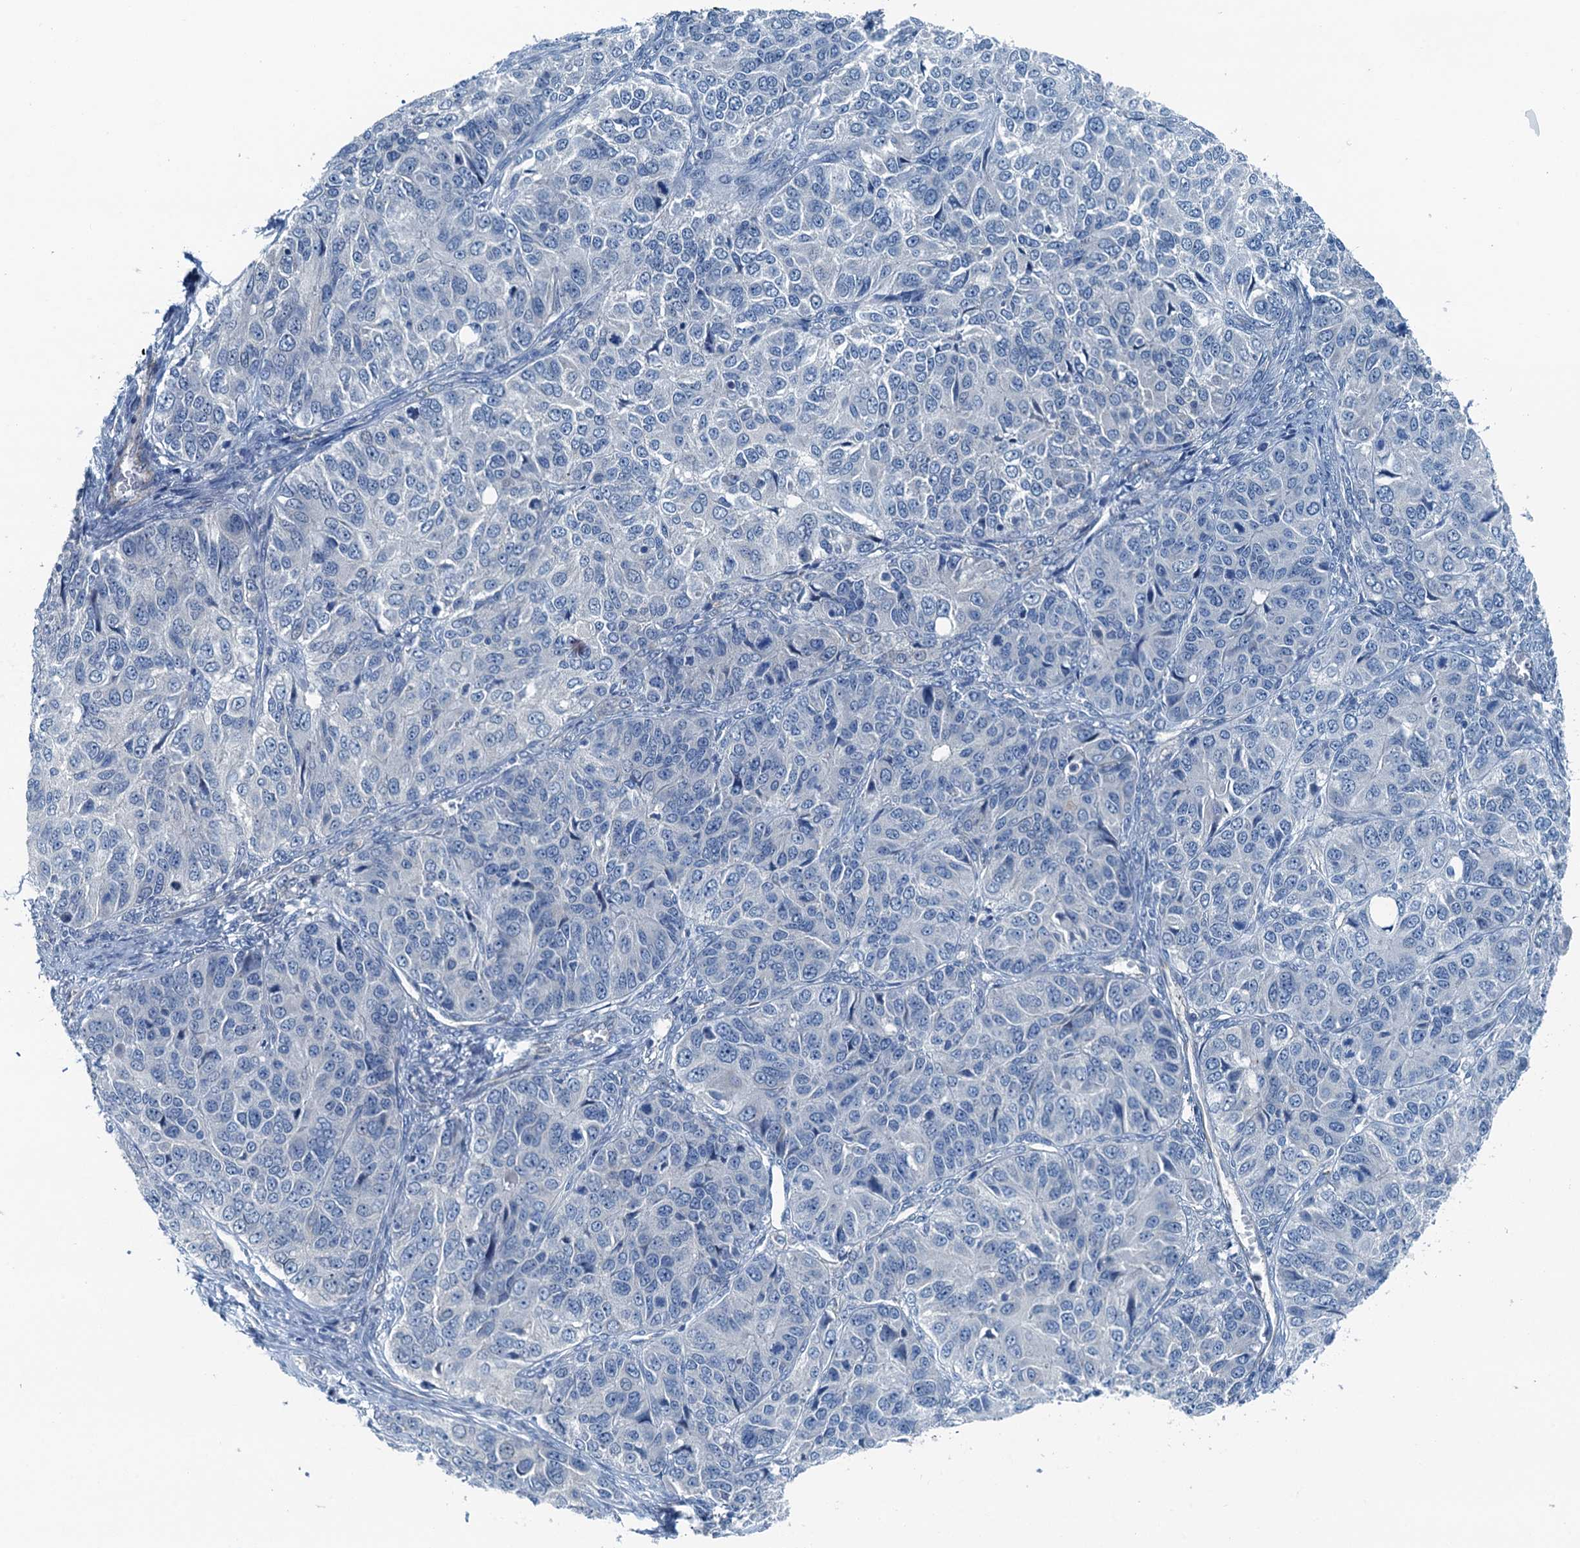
{"staining": {"intensity": "negative", "quantity": "none", "location": "none"}, "tissue": "ovarian cancer", "cell_type": "Tumor cells", "image_type": "cancer", "snomed": [{"axis": "morphology", "description": "Carcinoma, endometroid"}, {"axis": "topography", "description": "Ovary"}], "caption": "High magnification brightfield microscopy of endometroid carcinoma (ovarian) stained with DAB (3,3'-diaminobenzidine) (brown) and counterstained with hematoxylin (blue): tumor cells show no significant expression.", "gene": "GFOD2", "patient": {"sex": "female", "age": 51}}